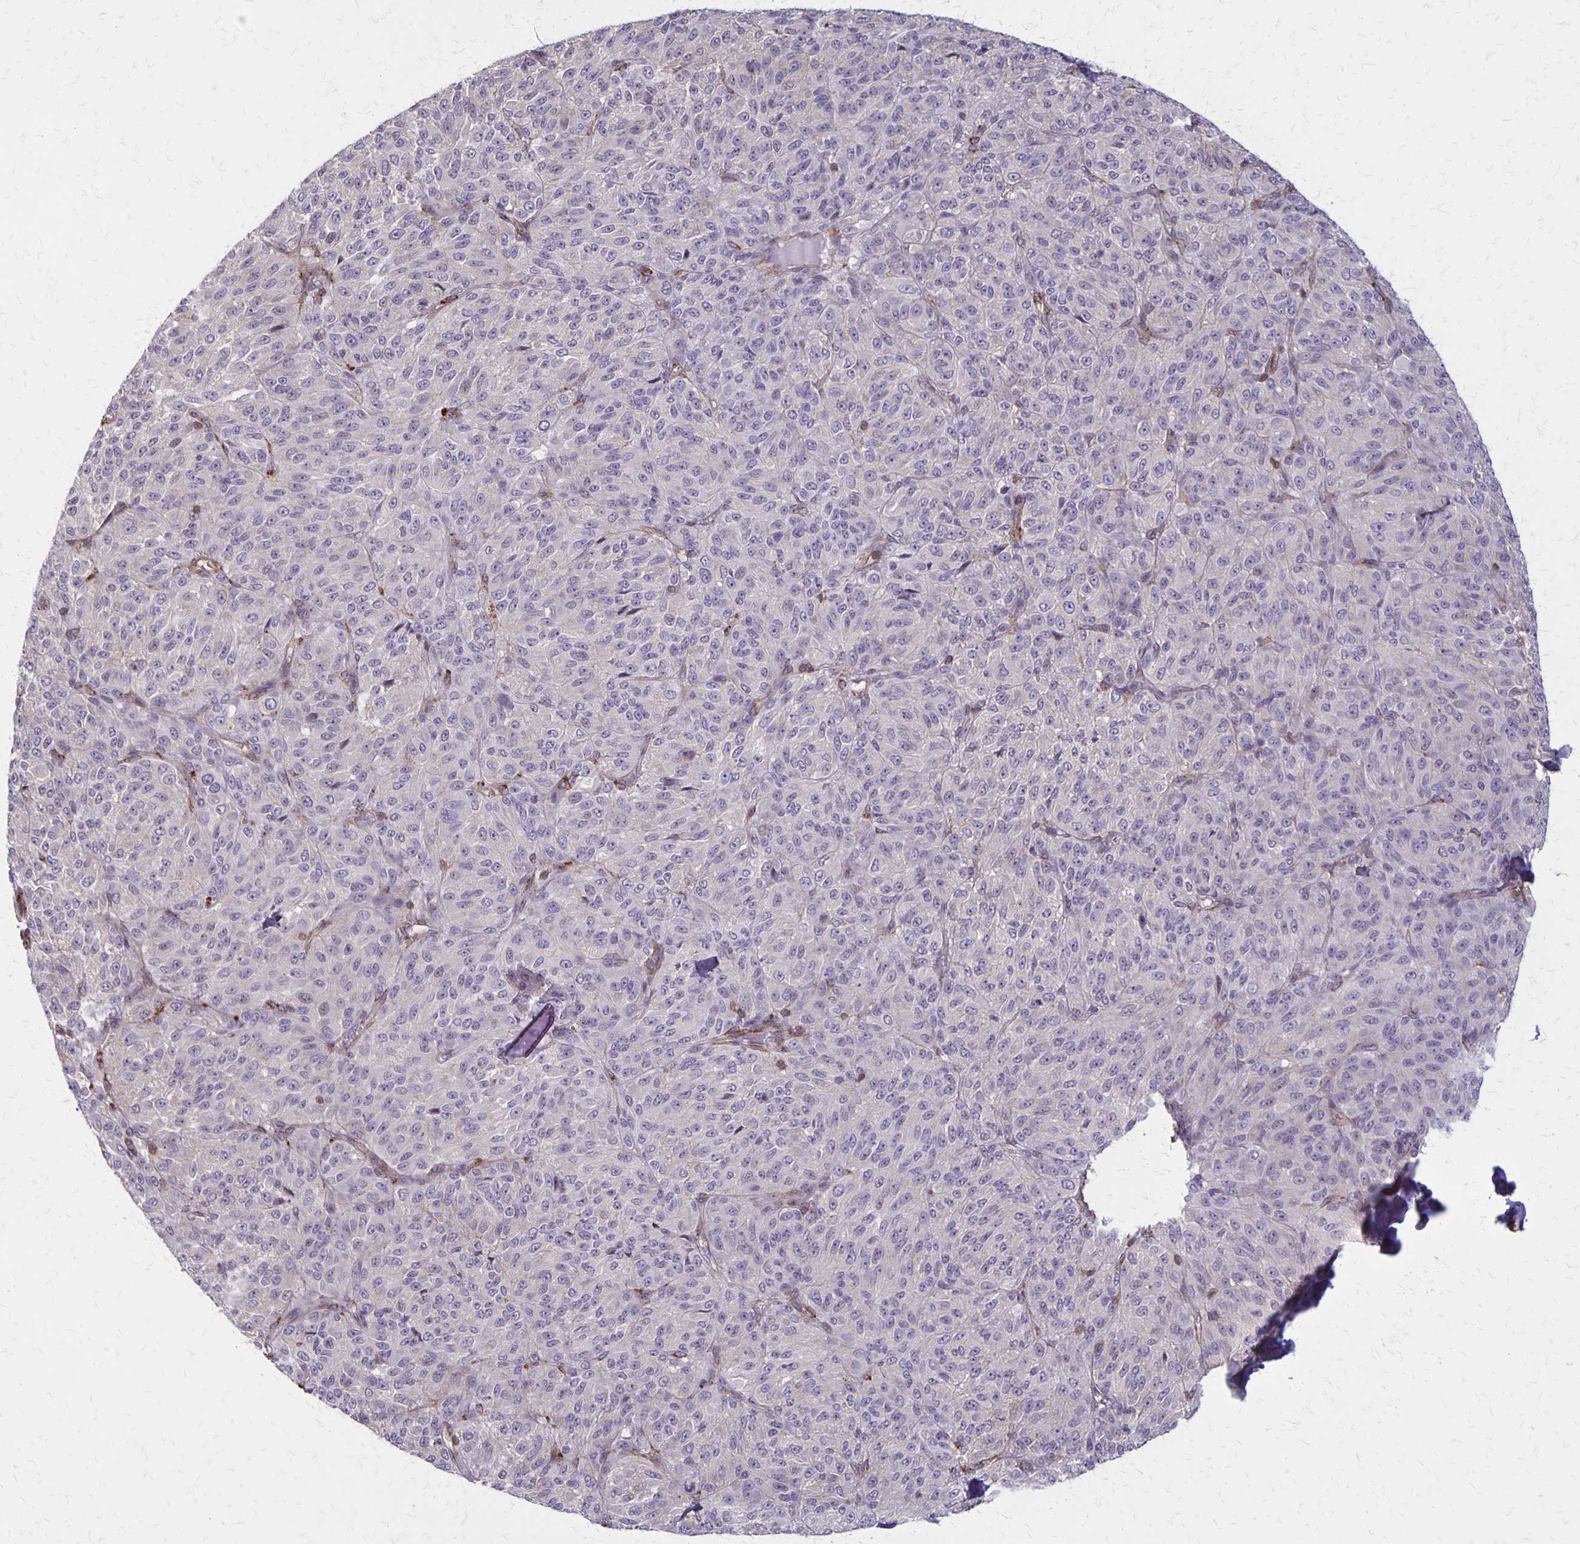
{"staining": {"intensity": "negative", "quantity": "none", "location": "none"}, "tissue": "melanoma", "cell_type": "Tumor cells", "image_type": "cancer", "snomed": [{"axis": "morphology", "description": "Malignant melanoma, Metastatic site"}, {"axis": "topography", "description": "Brain"}], "caption": "There is no significant staining in tumor cells of melanoma.", "gene": "SEPTIN5", "patient": {"sex": "female", "age": 56}}